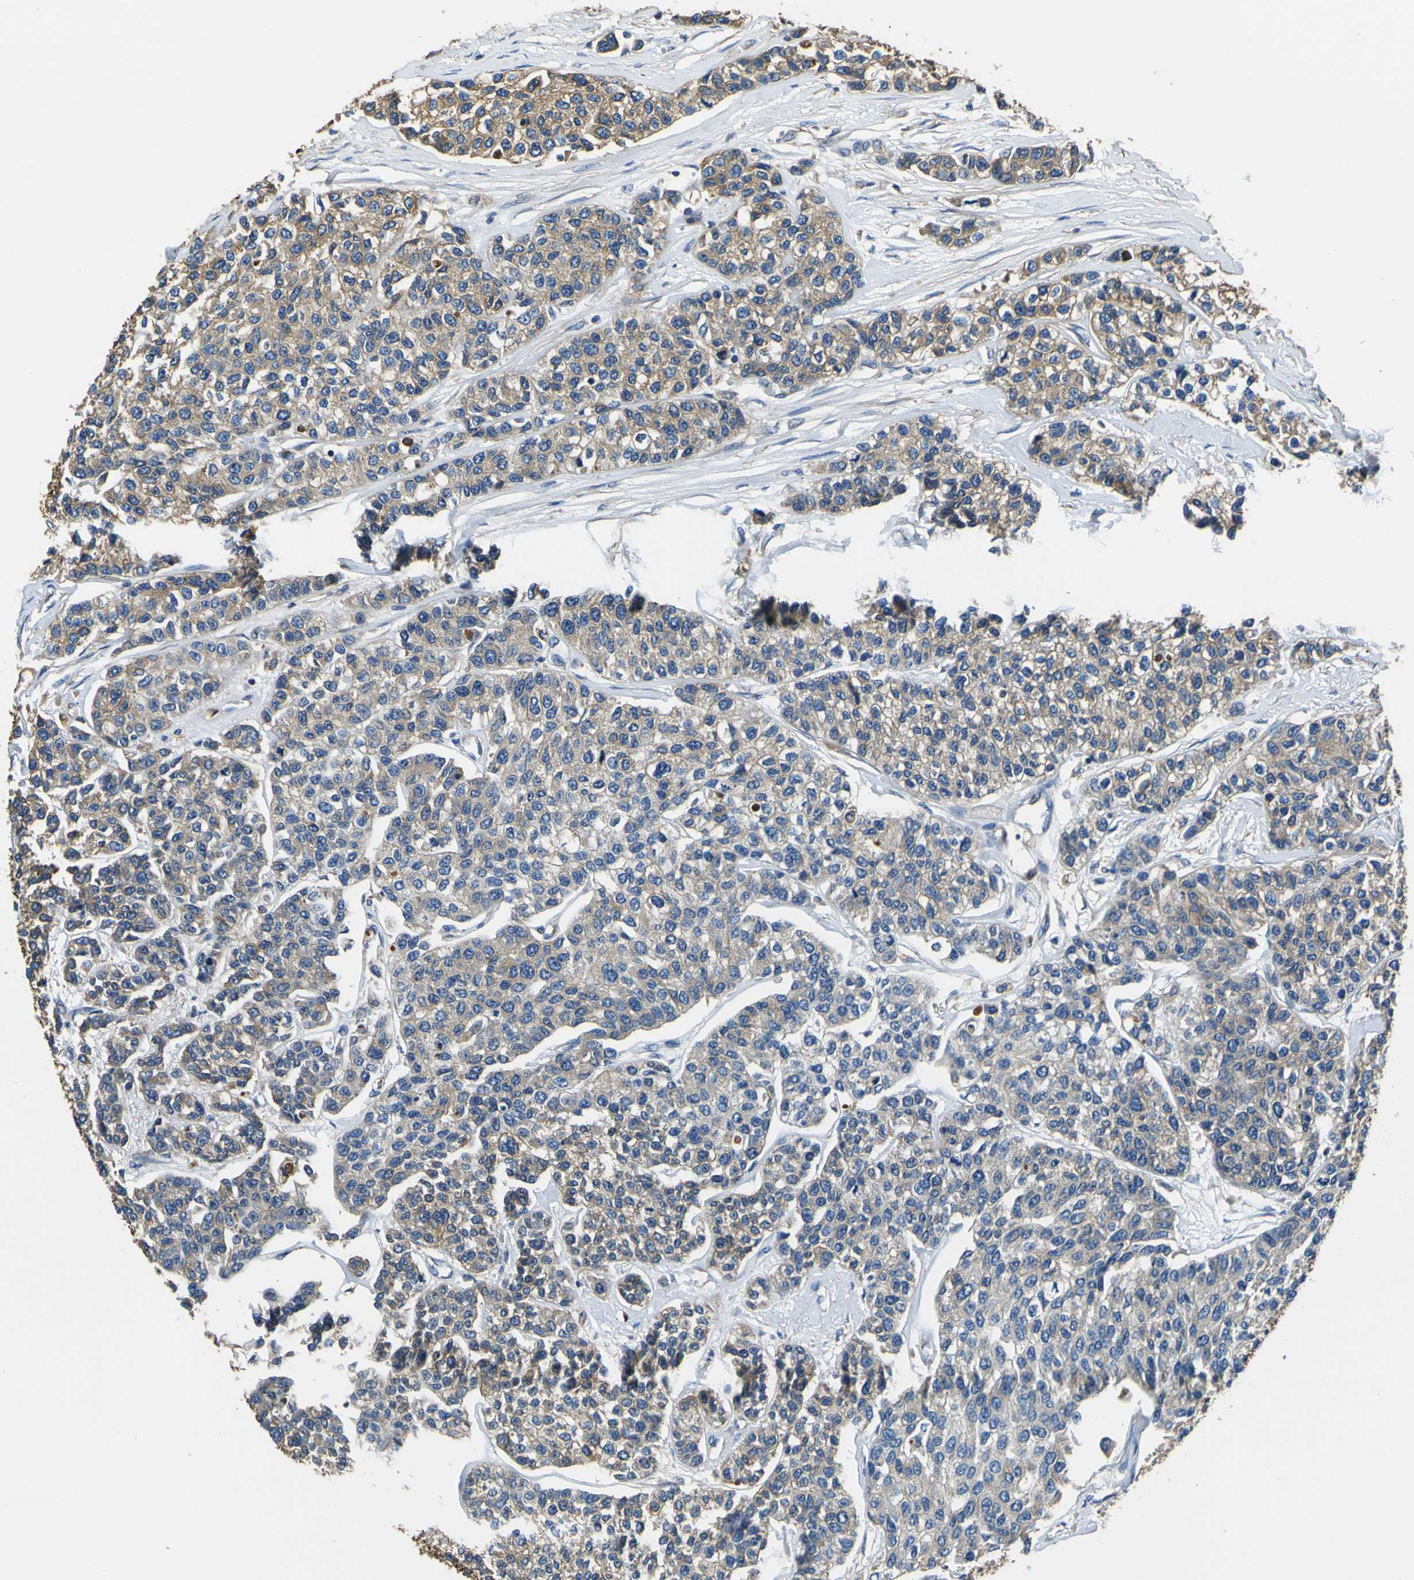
{"staining": {"intensity": "weak", "quantity": "25%-75%", "location": "cytoplasmic/membranous"}, "tissue": "breast cancer", "cell_type": "Tumor cells", "image_type": "cancer", "snomed": [{"axis": "morphology", "description": "Duct carcinoma"}, {"axis": "topography", "description": "Breast"}], "caption": "A brown stain labels weak cytoplasmic/membranous positivity of a protein in breast intraductal carcinoma tumor cells. Immunohistochemistry stains the protein in brown and the nuclei are stained blue.", "gene": "TUBB", "patient": {"sex": "female", "age": 51}}